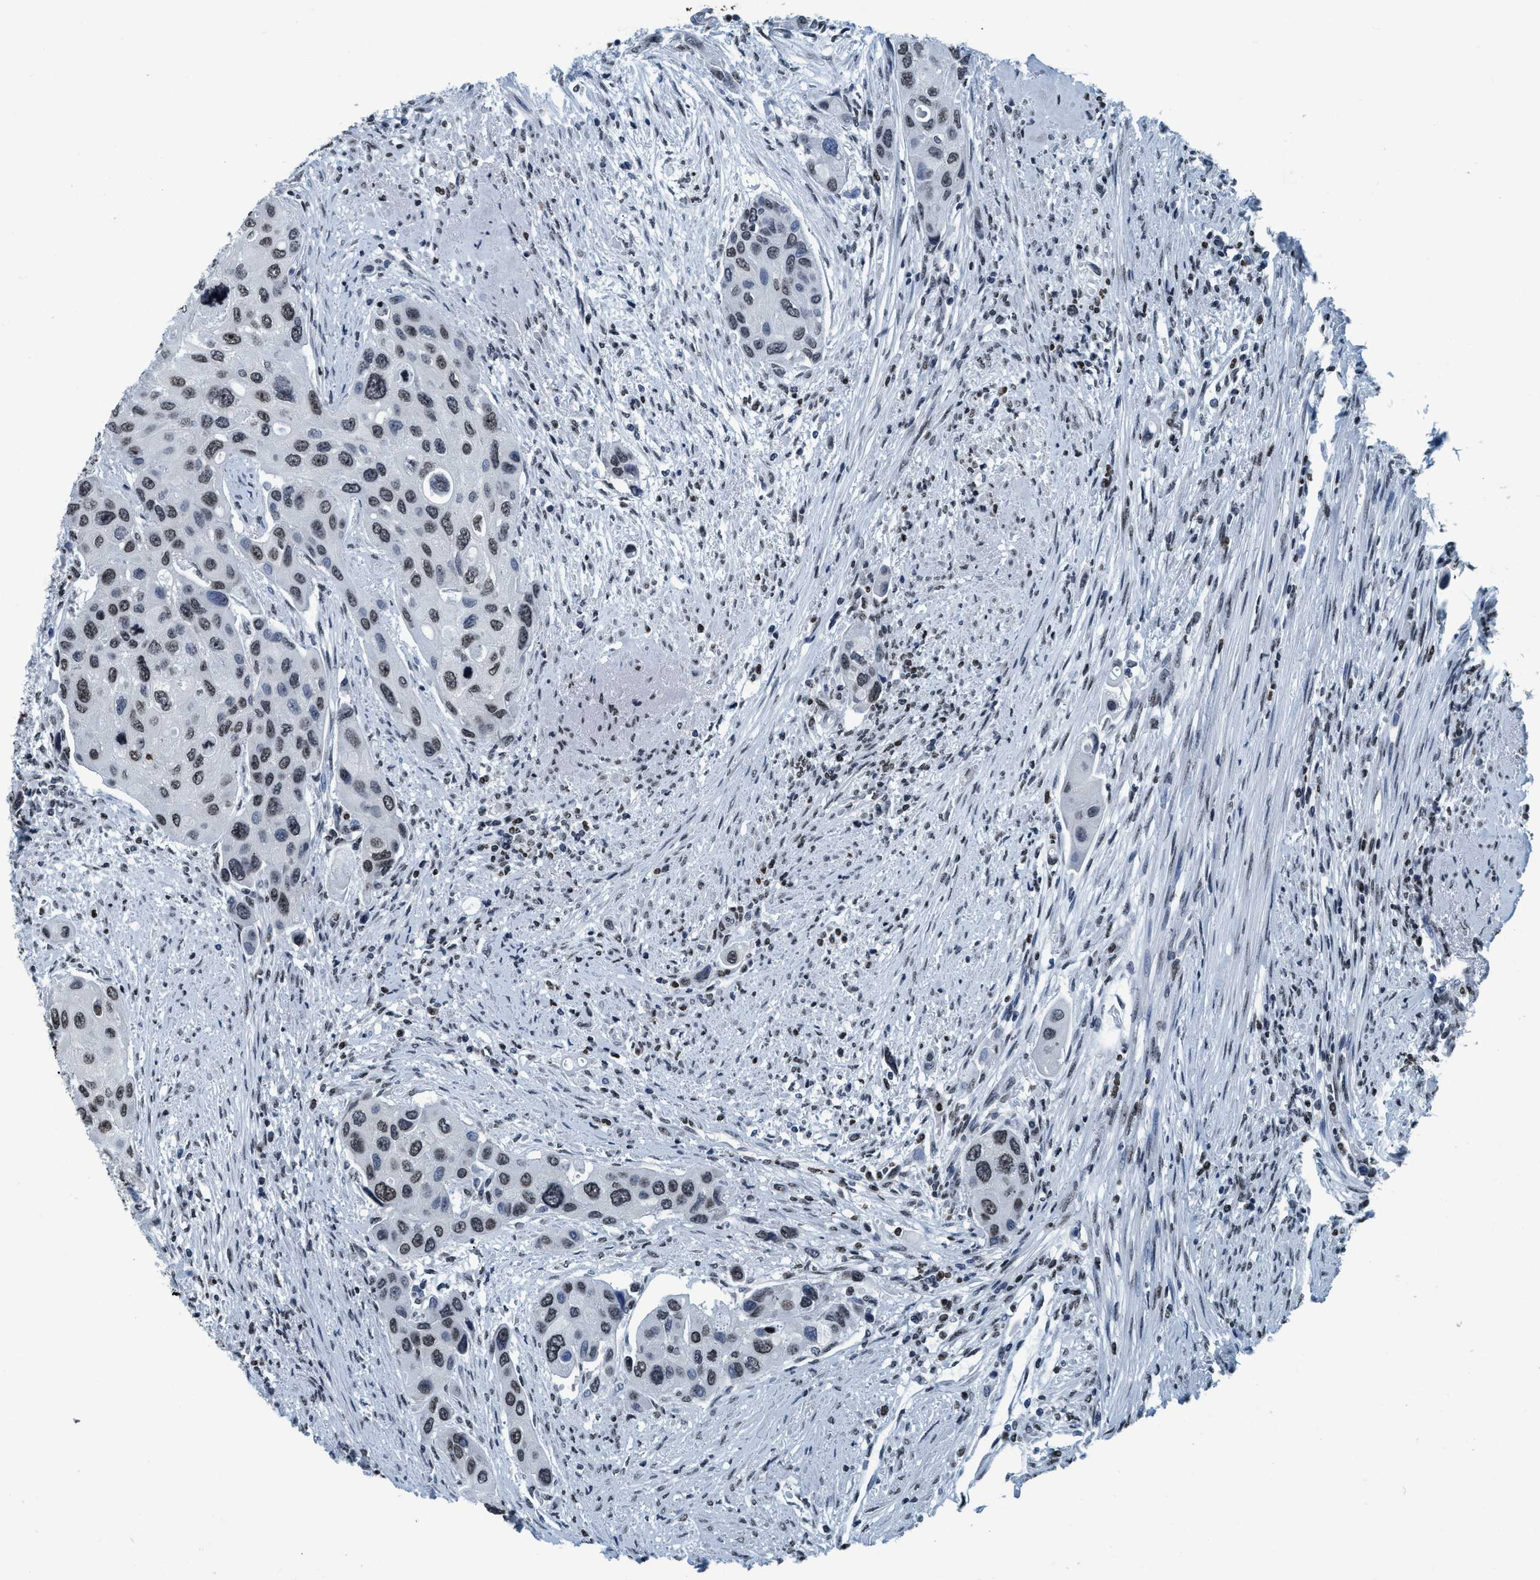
{"staining": {"intensity": "weak", "quantity": ">75%", "location": "nuclear"}, "tissue": "urothelial cancer", "cell_type": "Tumor cells", "image_type": "cancer", "snomed": [{"axis": "morphology", "description": "Urothelial carcinoma, High grade"}, {"axis": "topography", "description": "Urinary bladder"}], "caption": "A brown stain shows weak nuclear expression of a protein in human urothelial carcinoma (high-grade) tumor cells.", "gene": "CCNE2", "patient": {"sex": "female", "age": 56}}